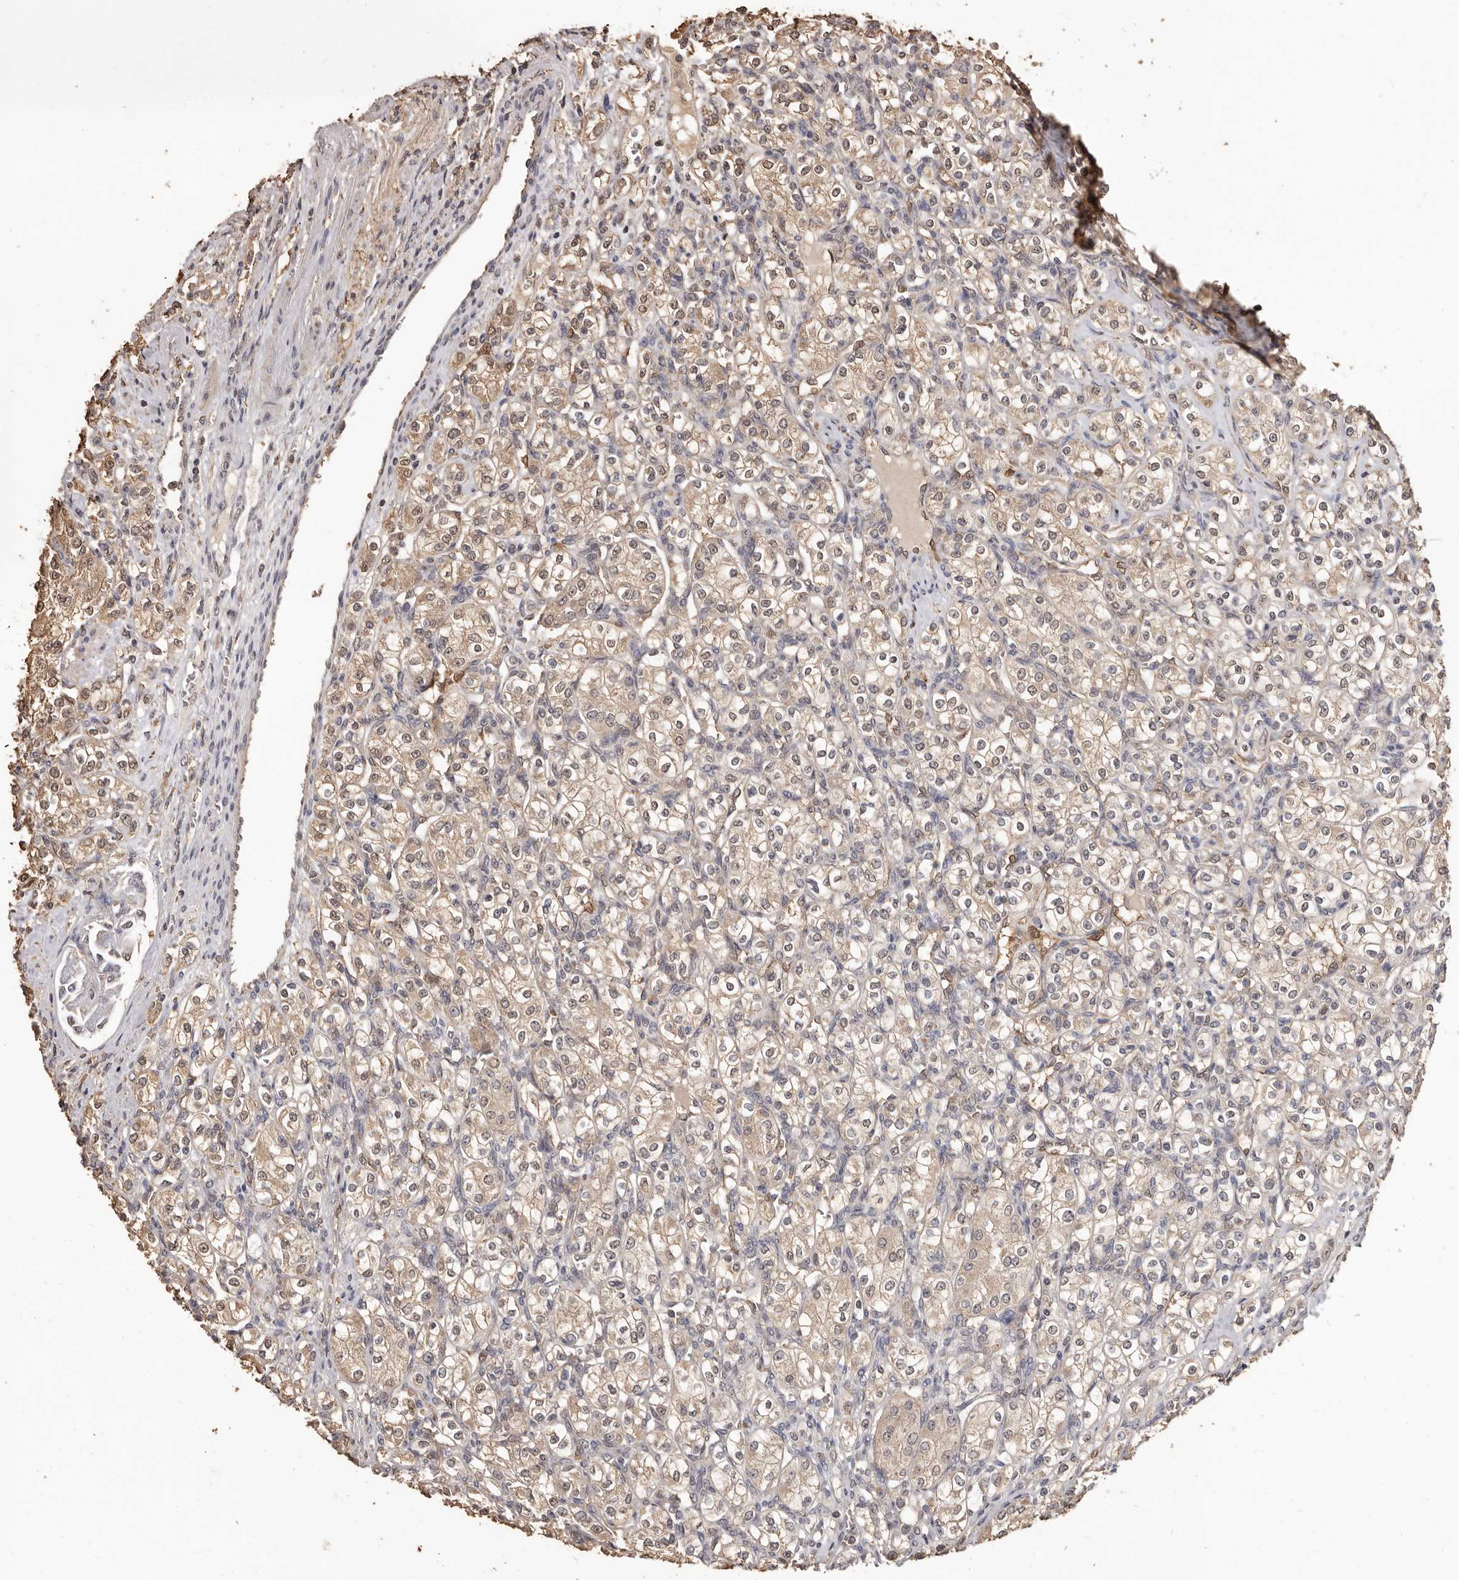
{"staining": {"intensity": "weak", "quantity": ">75%", "location": "cytoplasmic/membranous"}, "tissue": "renal cancer", "cell_type": "Tumor cells", "image_type": "cancer", "snomed": [{"axis": "morphology", "description": "Adenocarcinoma, NOS"}, {"axis": "topography", "description": "Kidney"}], "caption": "This histopathology image displays immunohistochemistry (IHC) staining of adenocarcinoma (renal), with low weak cytoplasmic/membranous positivity in approximately >75% of tumor cells.", "gene": "INAVA", "patient": {"sex": "male", "age": 77}}